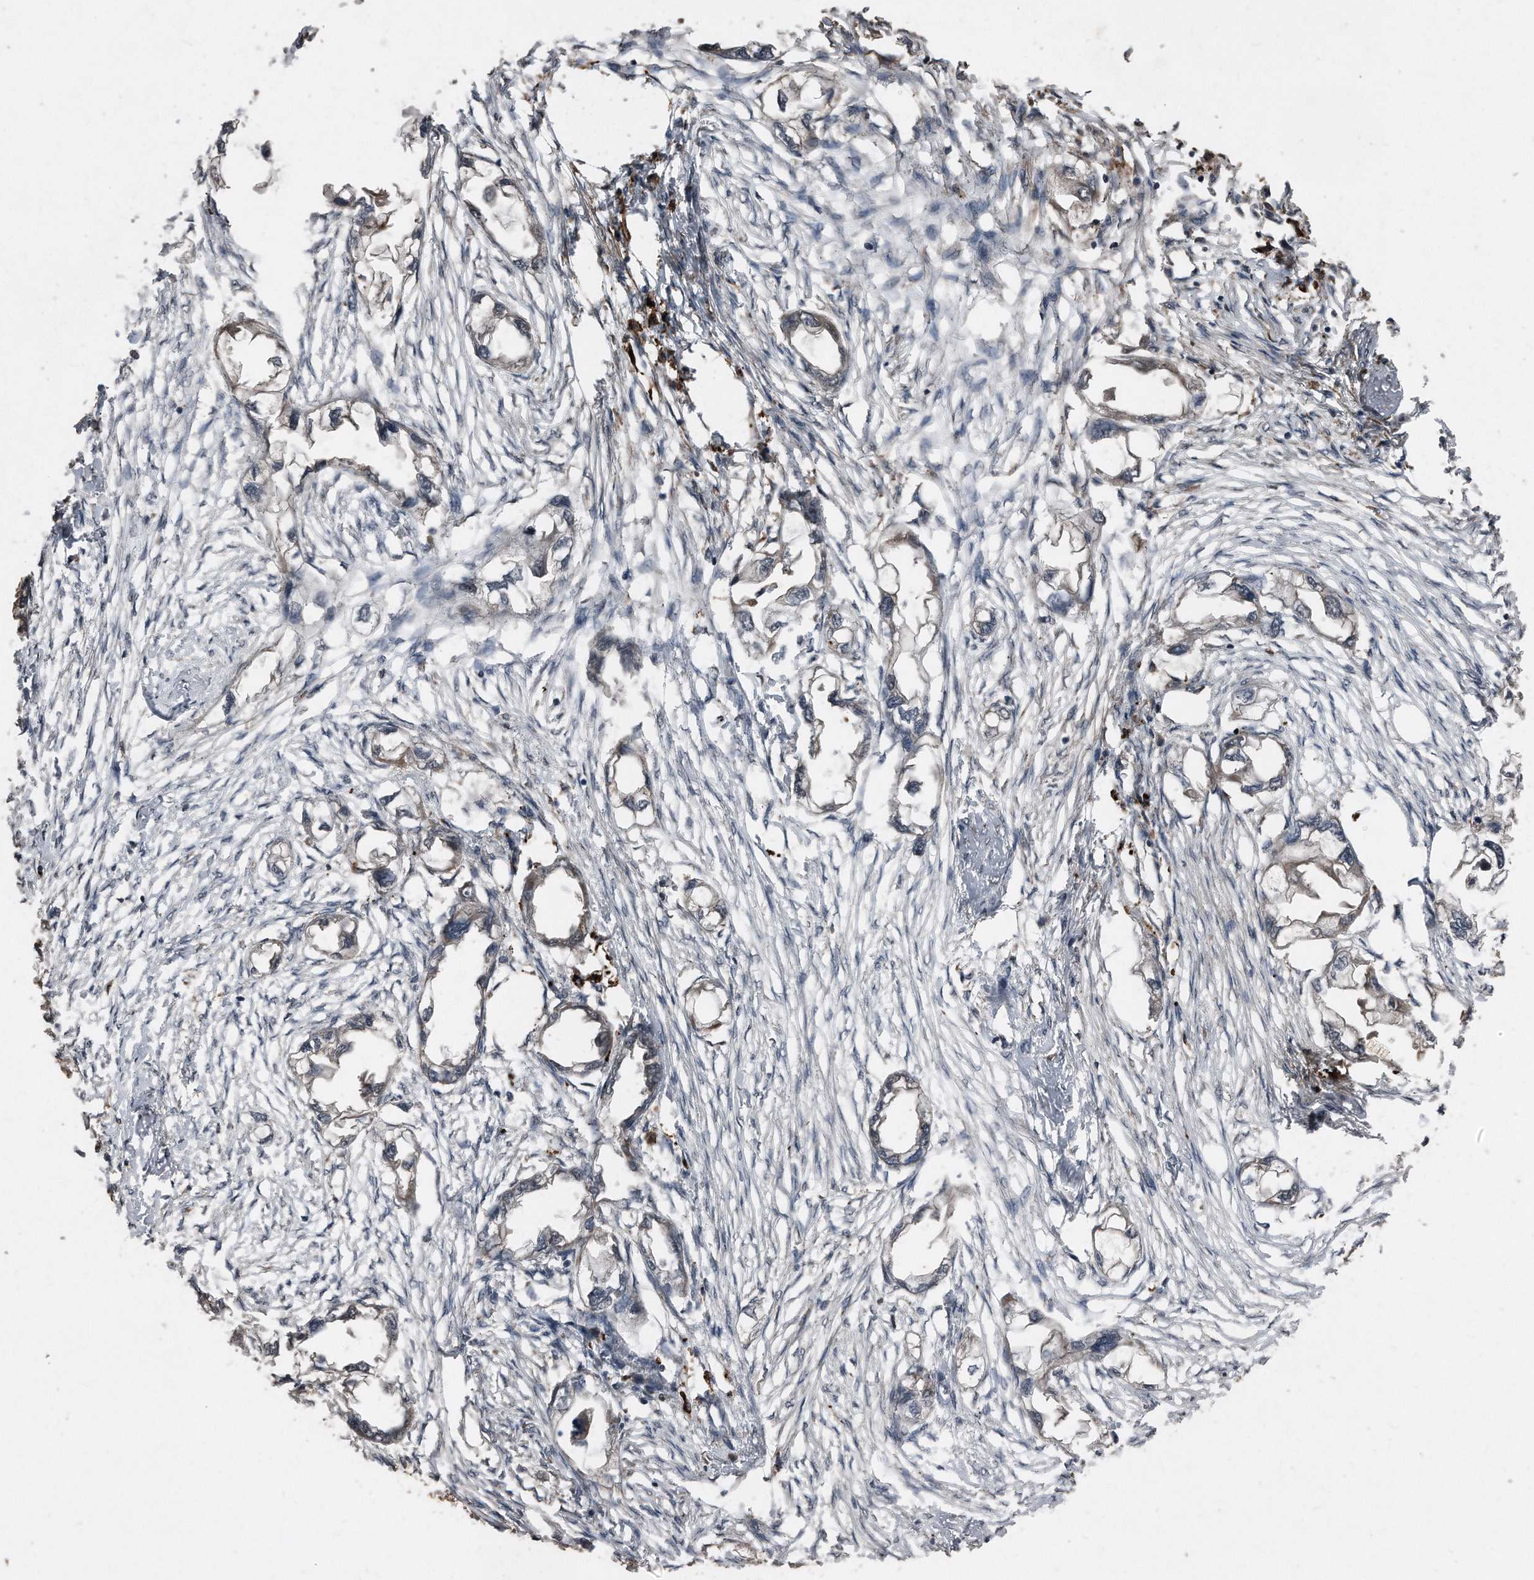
{"staining": {"intensity": "weak", "quantity": "<25%", "location": "cytoplasmic/membranous"}, "tissue": "endometrial cancer", "cell_type": "Tumor cells", "image_type": "cancer", "snomed": [{"axis": "morphology", "description": "Adenocarcinoma, NOS"}, {"axis": "morphology", "description": "Adenocarcinoma, metastatic, NOS"}, {"axis": "topography", "description": "Adipose tissue"}, {"axis": "topography", "description": "Endometrium"}], "caption": "This is an immunohistochemistry (IHC) histopathology image of endometrial adenocarcinoma. There is no positivity in tumor cells.", "gene": "ANKRD10", "patient": {"sex": "female", "age": 67}}